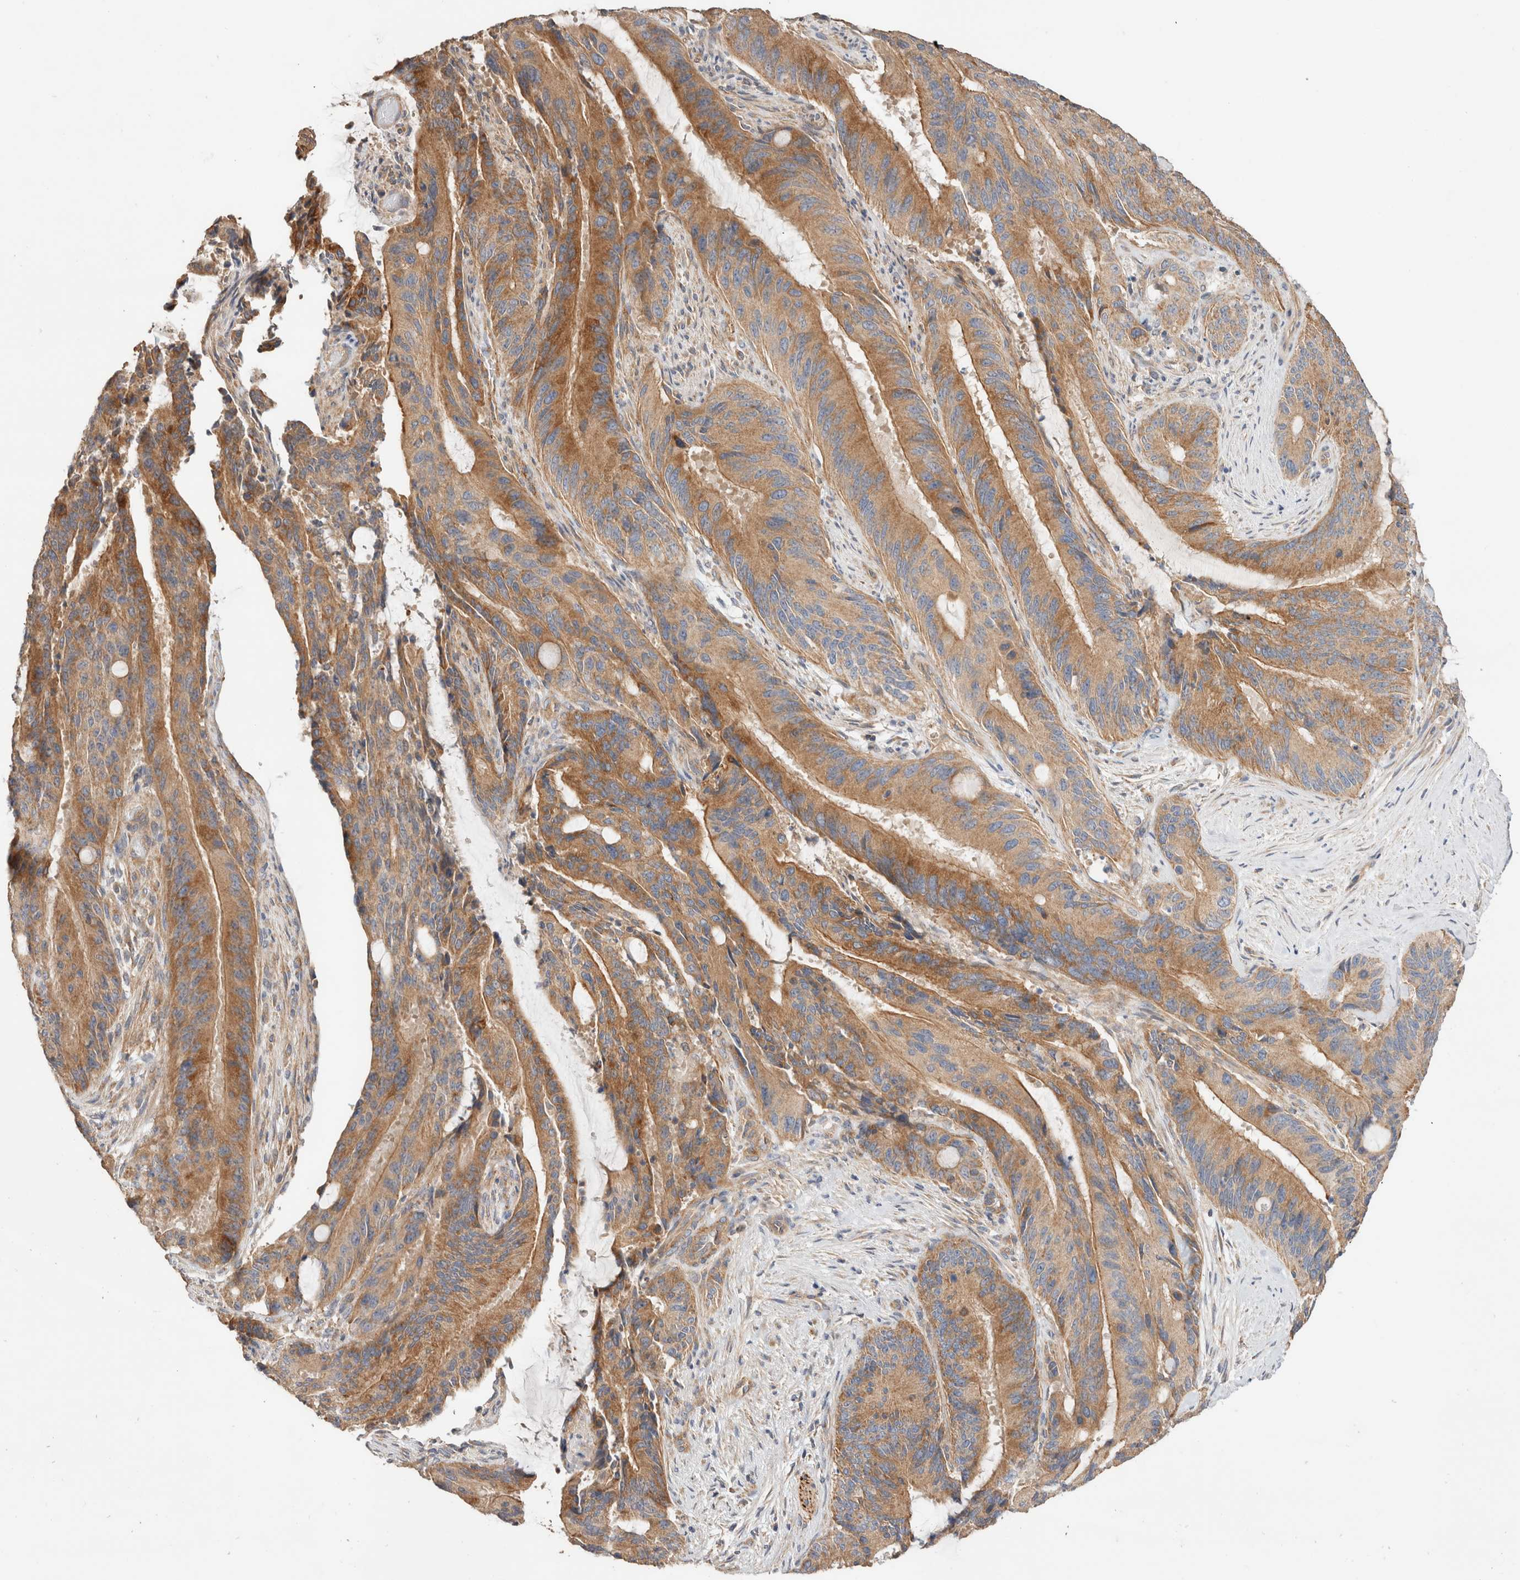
{"staining": {"intensity": "moderate", "quantity": ">75%", "location": "cytoplasmic/membranous"}, "tissue": "liver cancer", "cell_type": "Tumor cells", "image_type": "cancer", "snomed": [{"axis": "morphology", "description": "Normal tissue, NOS"}, {"axis": "morphology", "description": "Cholangiocarcinoma"}, {"axis": "topography", "description": "Liver"}, {"axis": "topography", "description": "Peripheral nerve tissue"}], "caption": "Moderate cytoplasmic/membranous protein expression is identified in about >75% of tumor cells in liver cholangiocarcinoma.", "gene": "B3GNTL1", "patient": {"sex": "female", "age": 73}}